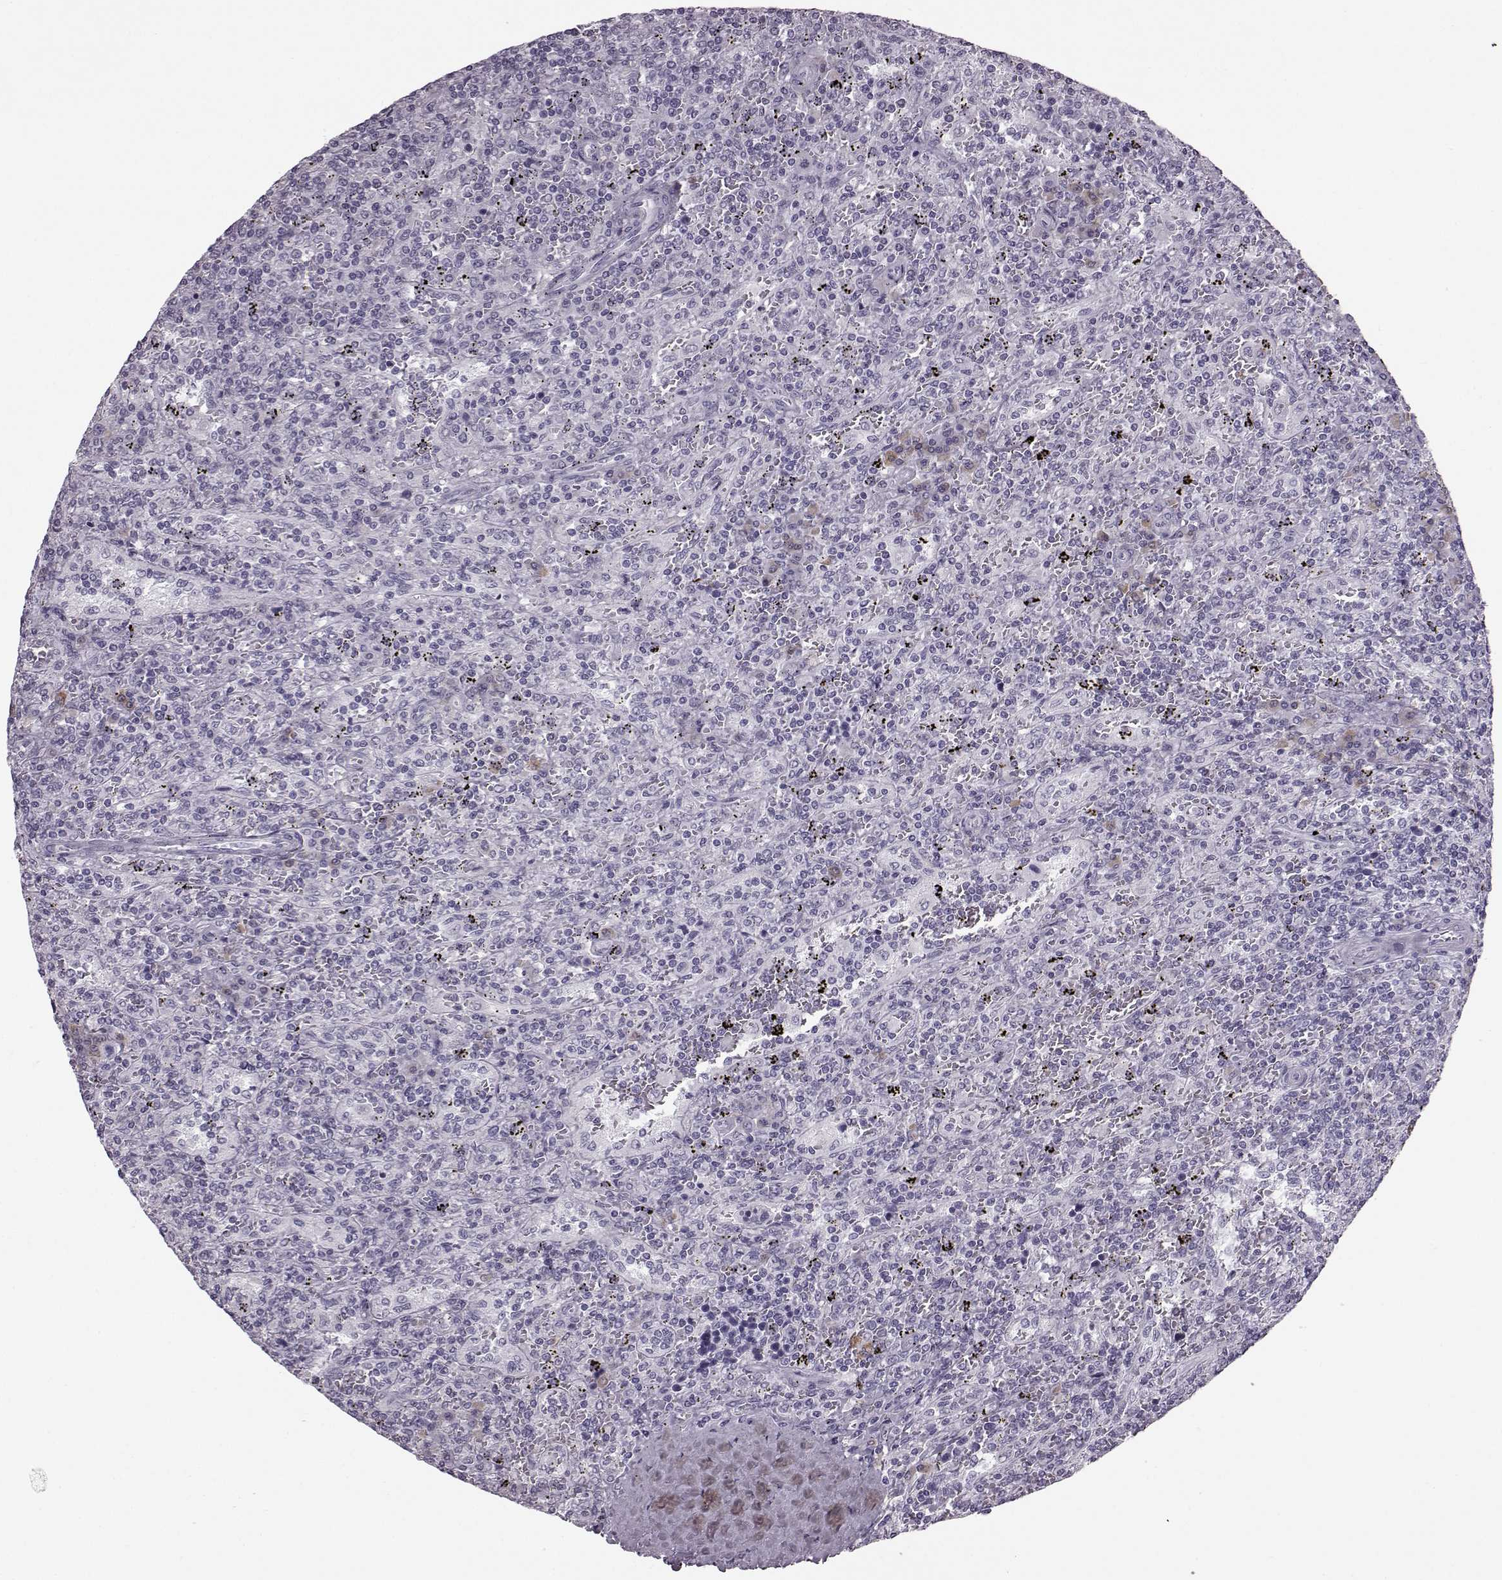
{"staining": {"intensity": "negative", "quantity": "none", "location": "none"}, "tissue": "lymphoma", "cell_type": "Tumor cells", "image_type": "cancer", "snomed": [{"axis": "morphology", "description": "Malignant lymphoma, non-Hodgkin's type, Low grade"}, {"axis": "topography", "description": "Spleen"}], "caption": "A high-resolution photomicrograph shows IHC staining of low-grade malignant lymphoma, non-Hodgkin's type, which displays no significant expression in tumor cells. (DAB (3,3'-diaminobenzidine) immunohistochemistry (IHC), high magnification).", "gene": "JSRP1", "patient": {"sex": "male", "age": 62}}